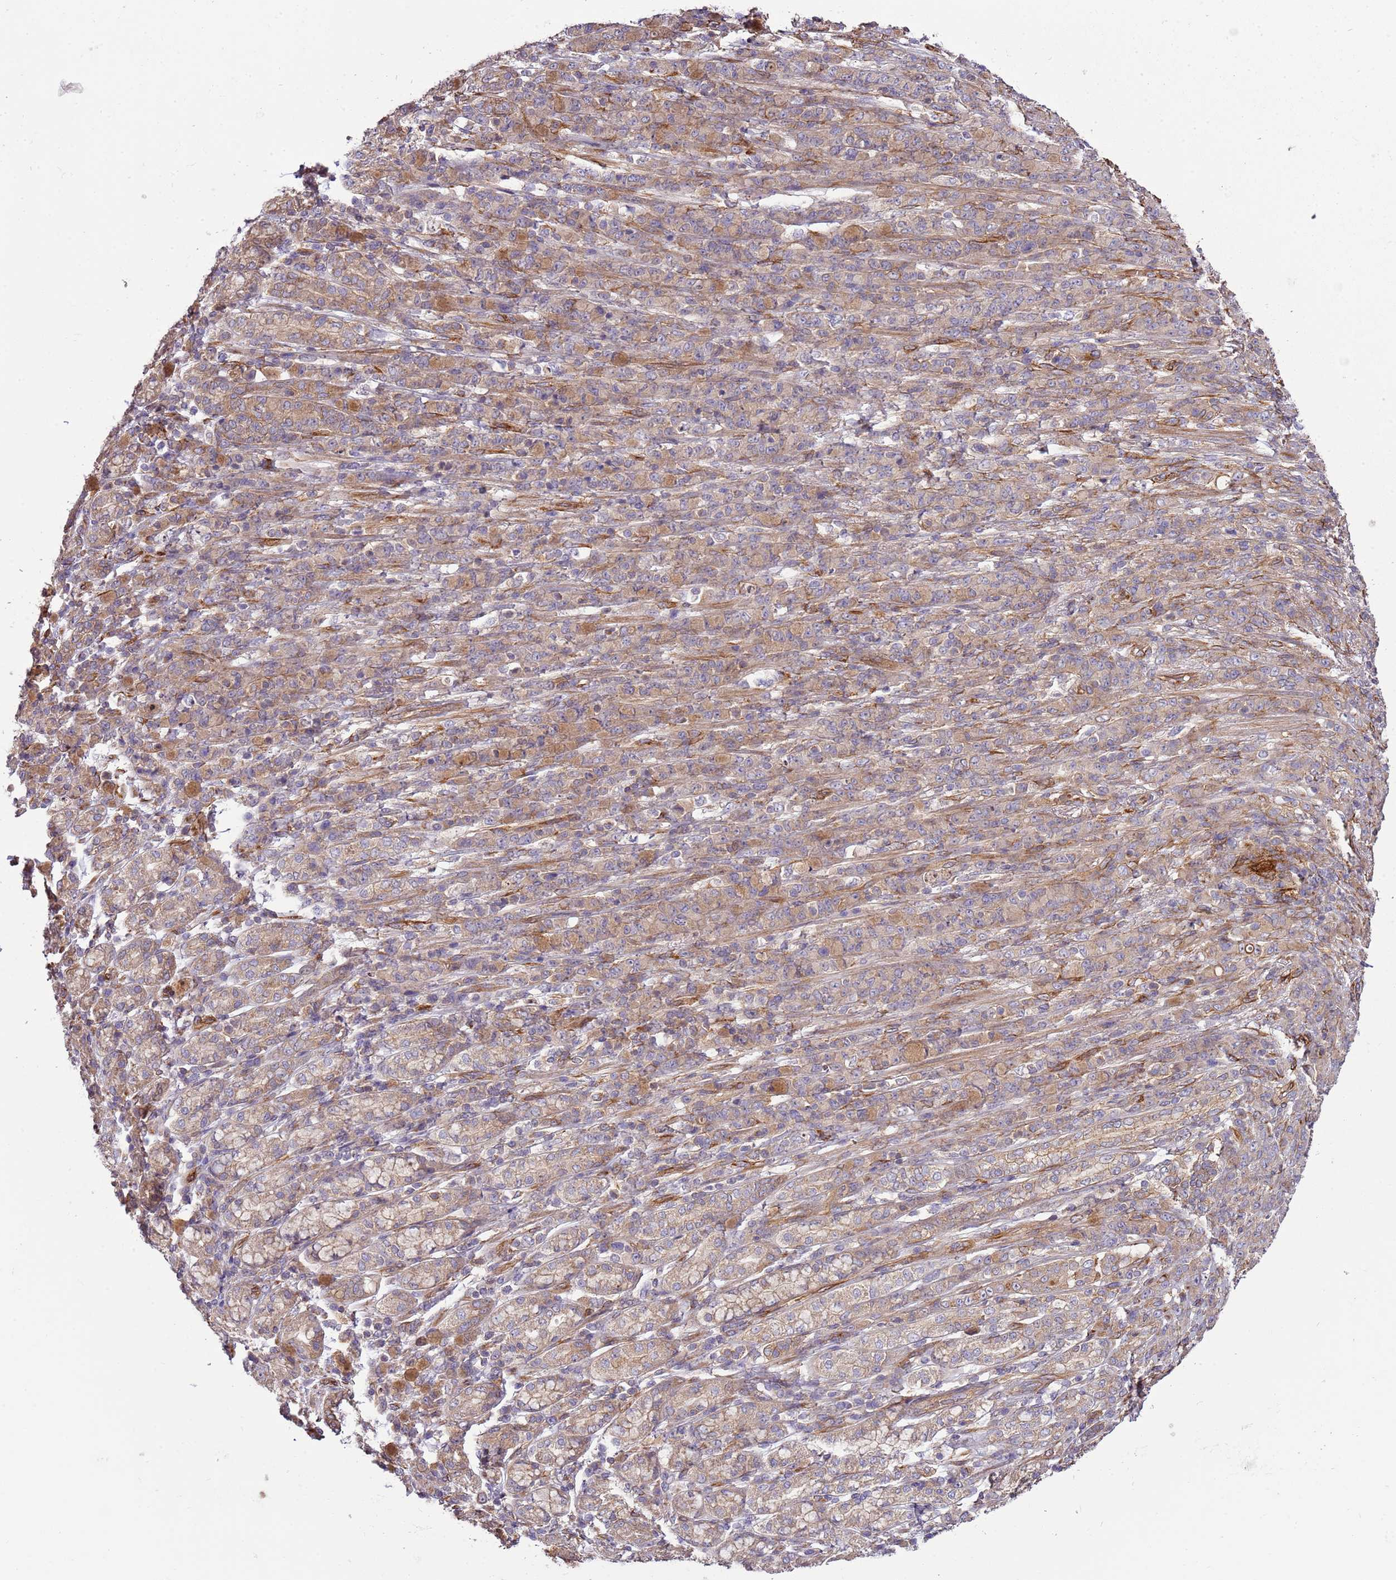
{"staining": {"intensity": "weak", "quantity": "25%-75%", "location": "cytoplasmic/membranous"}, "tissue": "stomach cancer", "cell_type": "Tumor cells", "image_type": "cancer", "snomed": [{"axis": "morphology", "description": "Normal tissue, NOS"}, {"axis": "morphology", "description": "Adenocarcinoma, NOS"}, {"axis": "topography", "description": "Stomach"}], "caption": "Immunohistochemistry micrograph of stomach cancer stained for a protein (brown), which displays low levels of weak cytoplasmic/membranous positivity in approximately 25%-75% of tumor cells.", "gene": "GNL1", "patient": {"sex": "female", "age": 79}}